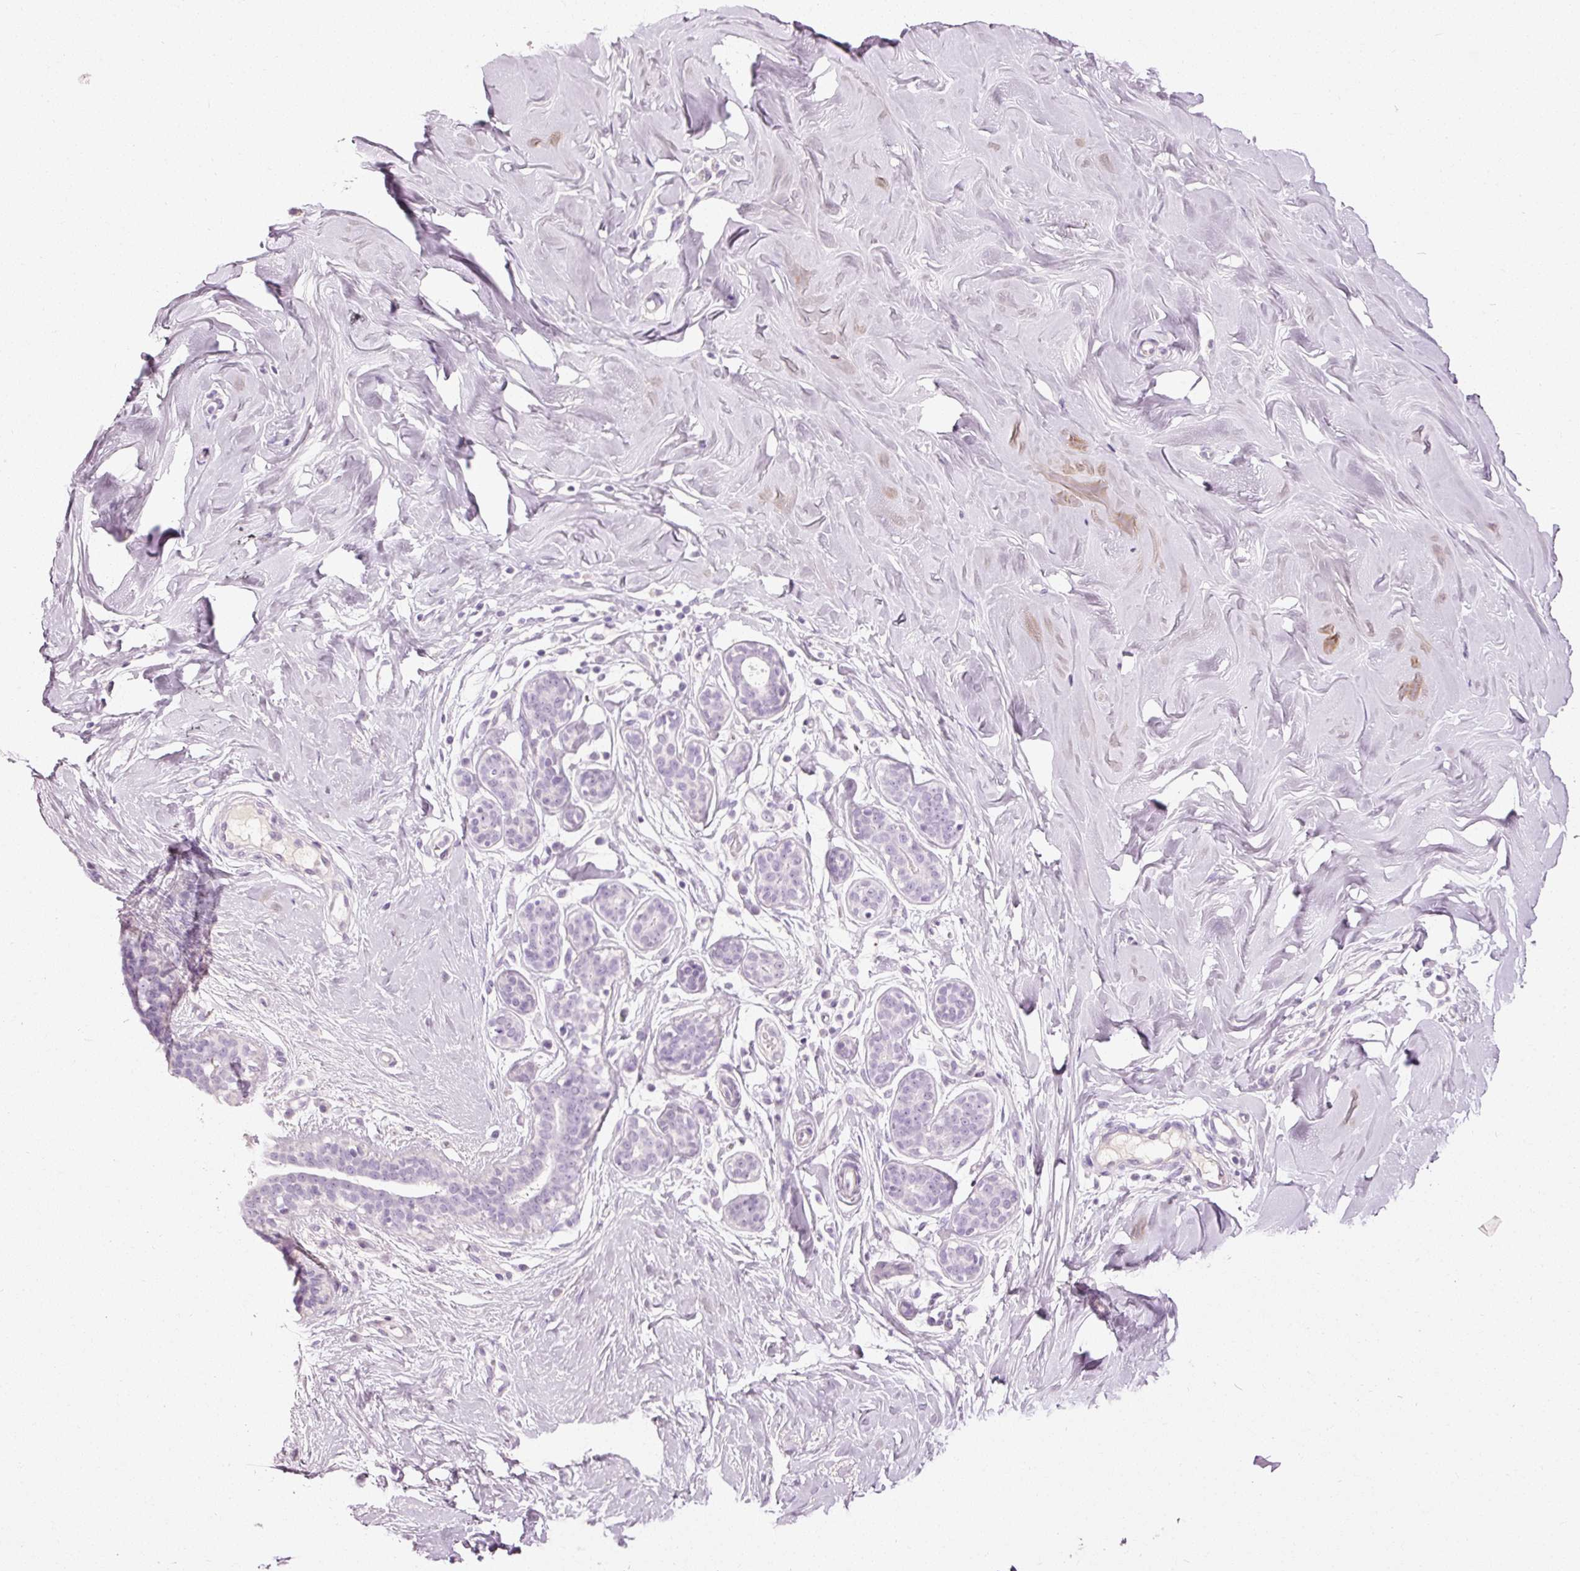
{"staining": {"intensity": "negative", "quantity": "none", "location": "none"}, "tissue": "breast", "cell_type": "Glandular cells", "image_type": "normal", "snomed": [{"axis": "morphology", "description": "Normal tissue, NOS"}, {"axis": "topography", "description": "Breast"}], "caption": "Glandular cells show no significant protein positivity in normal breast. (DAB (3,3'-diaminobenzidine) immunohistochemistry, high magnification).", "gene": "MUC5AC", "patient": {"sex": "female", "age": 27}}